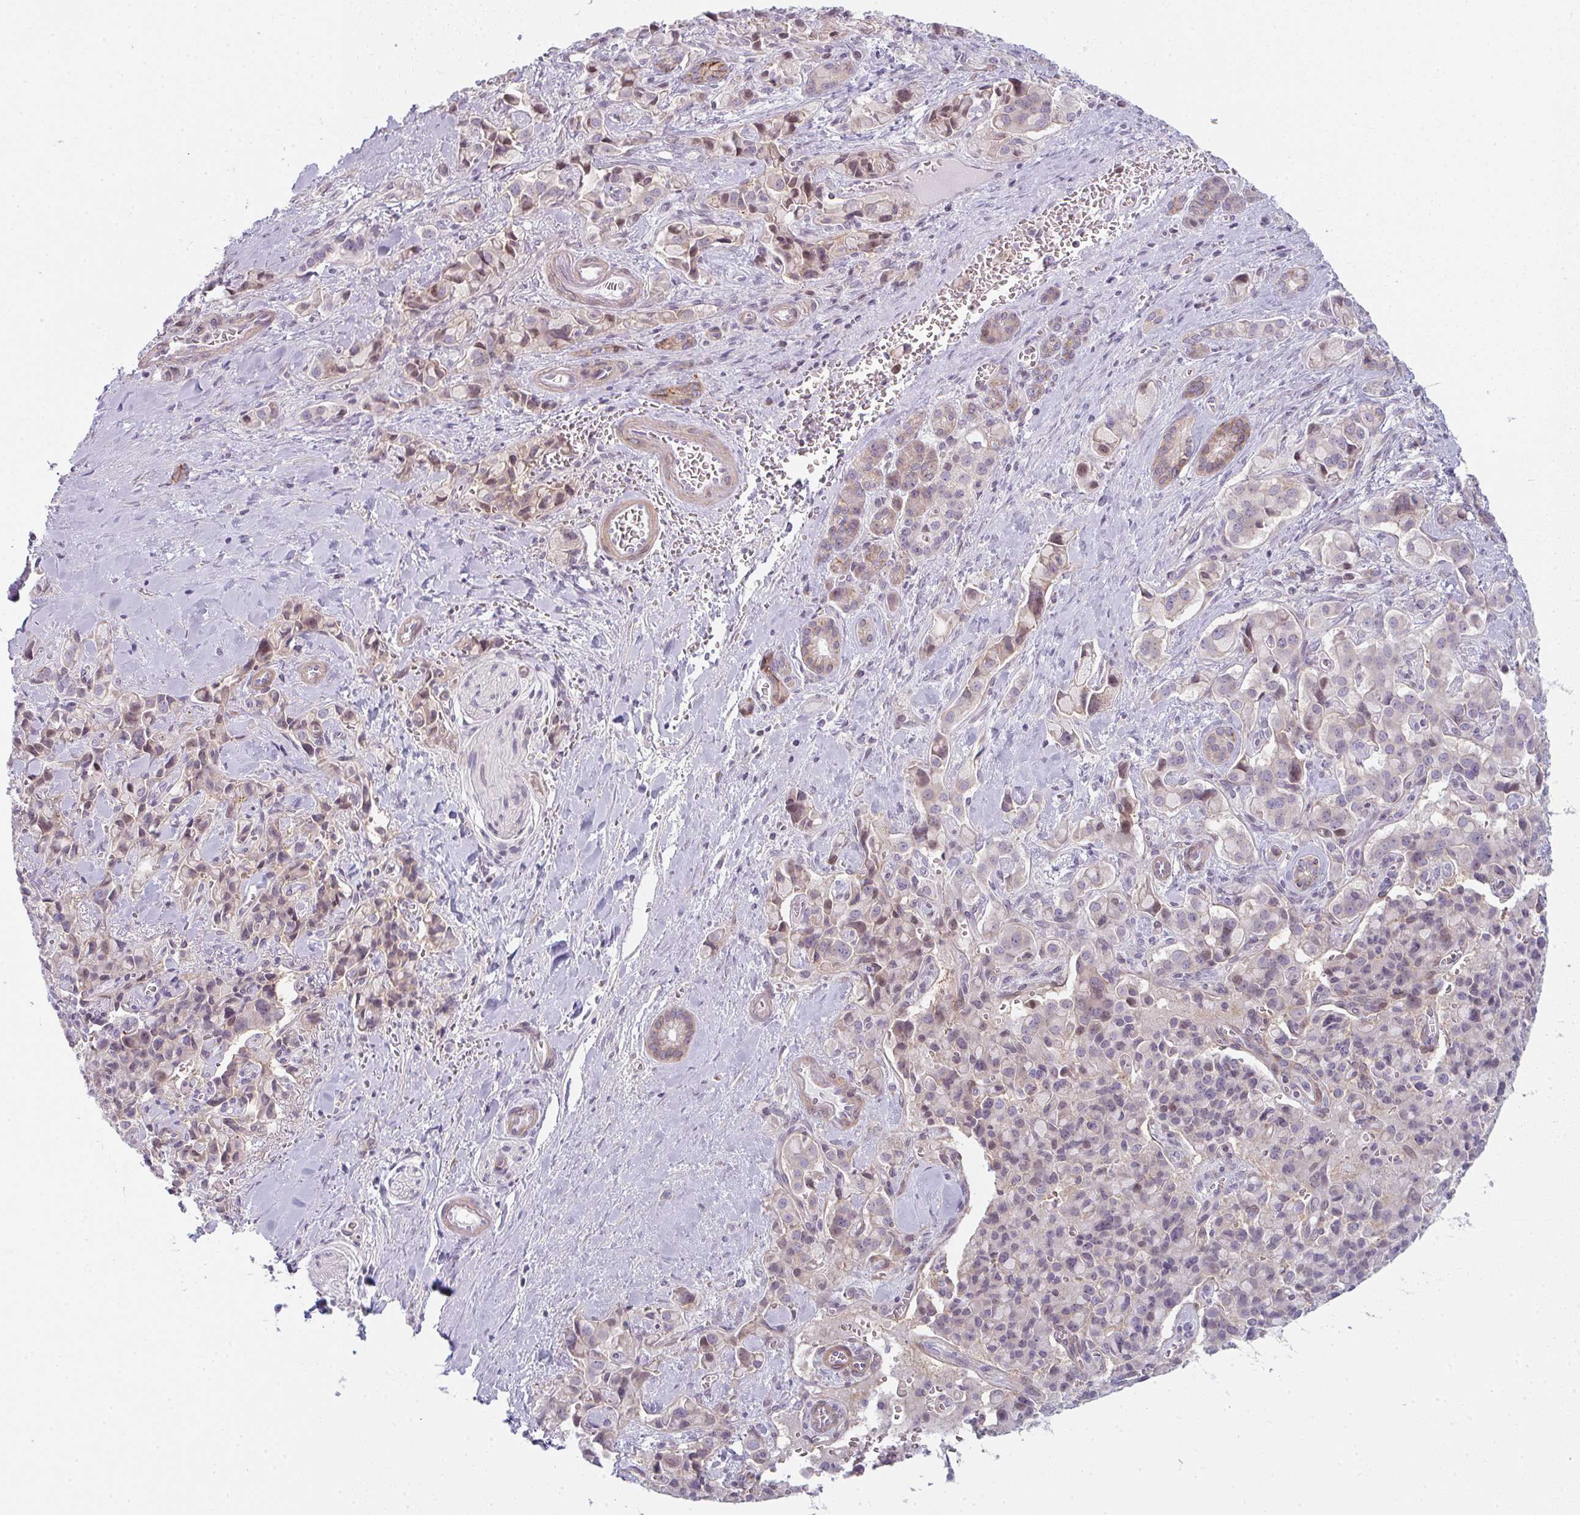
{"staining": {"intensity": "weak", "quantity": "25%-75%", "location": "cytoplasmic/membranous,nuclear"}, "tissue": "pancreatic cancer", "cell_type": "Tumor cells", "image_type": "cancer", "snomed": [{"axis": "morphology", "description": "Adenocarcinoma, NOS"}, {"axis": "topography", "description": "Pancreas"}], "caption": "Immunohistochemistry of pancreatic cancer (adenocarcinoma) exhibits low levels of weak cytoplasmic/membranous and nuclear positivity in about 25%-75% of tumor cells. (DAB IHC, brown staining for protein, blue staining for nuclei).", "gene": "TMEM237", "patient": {"sex": "male", "age": 65}}